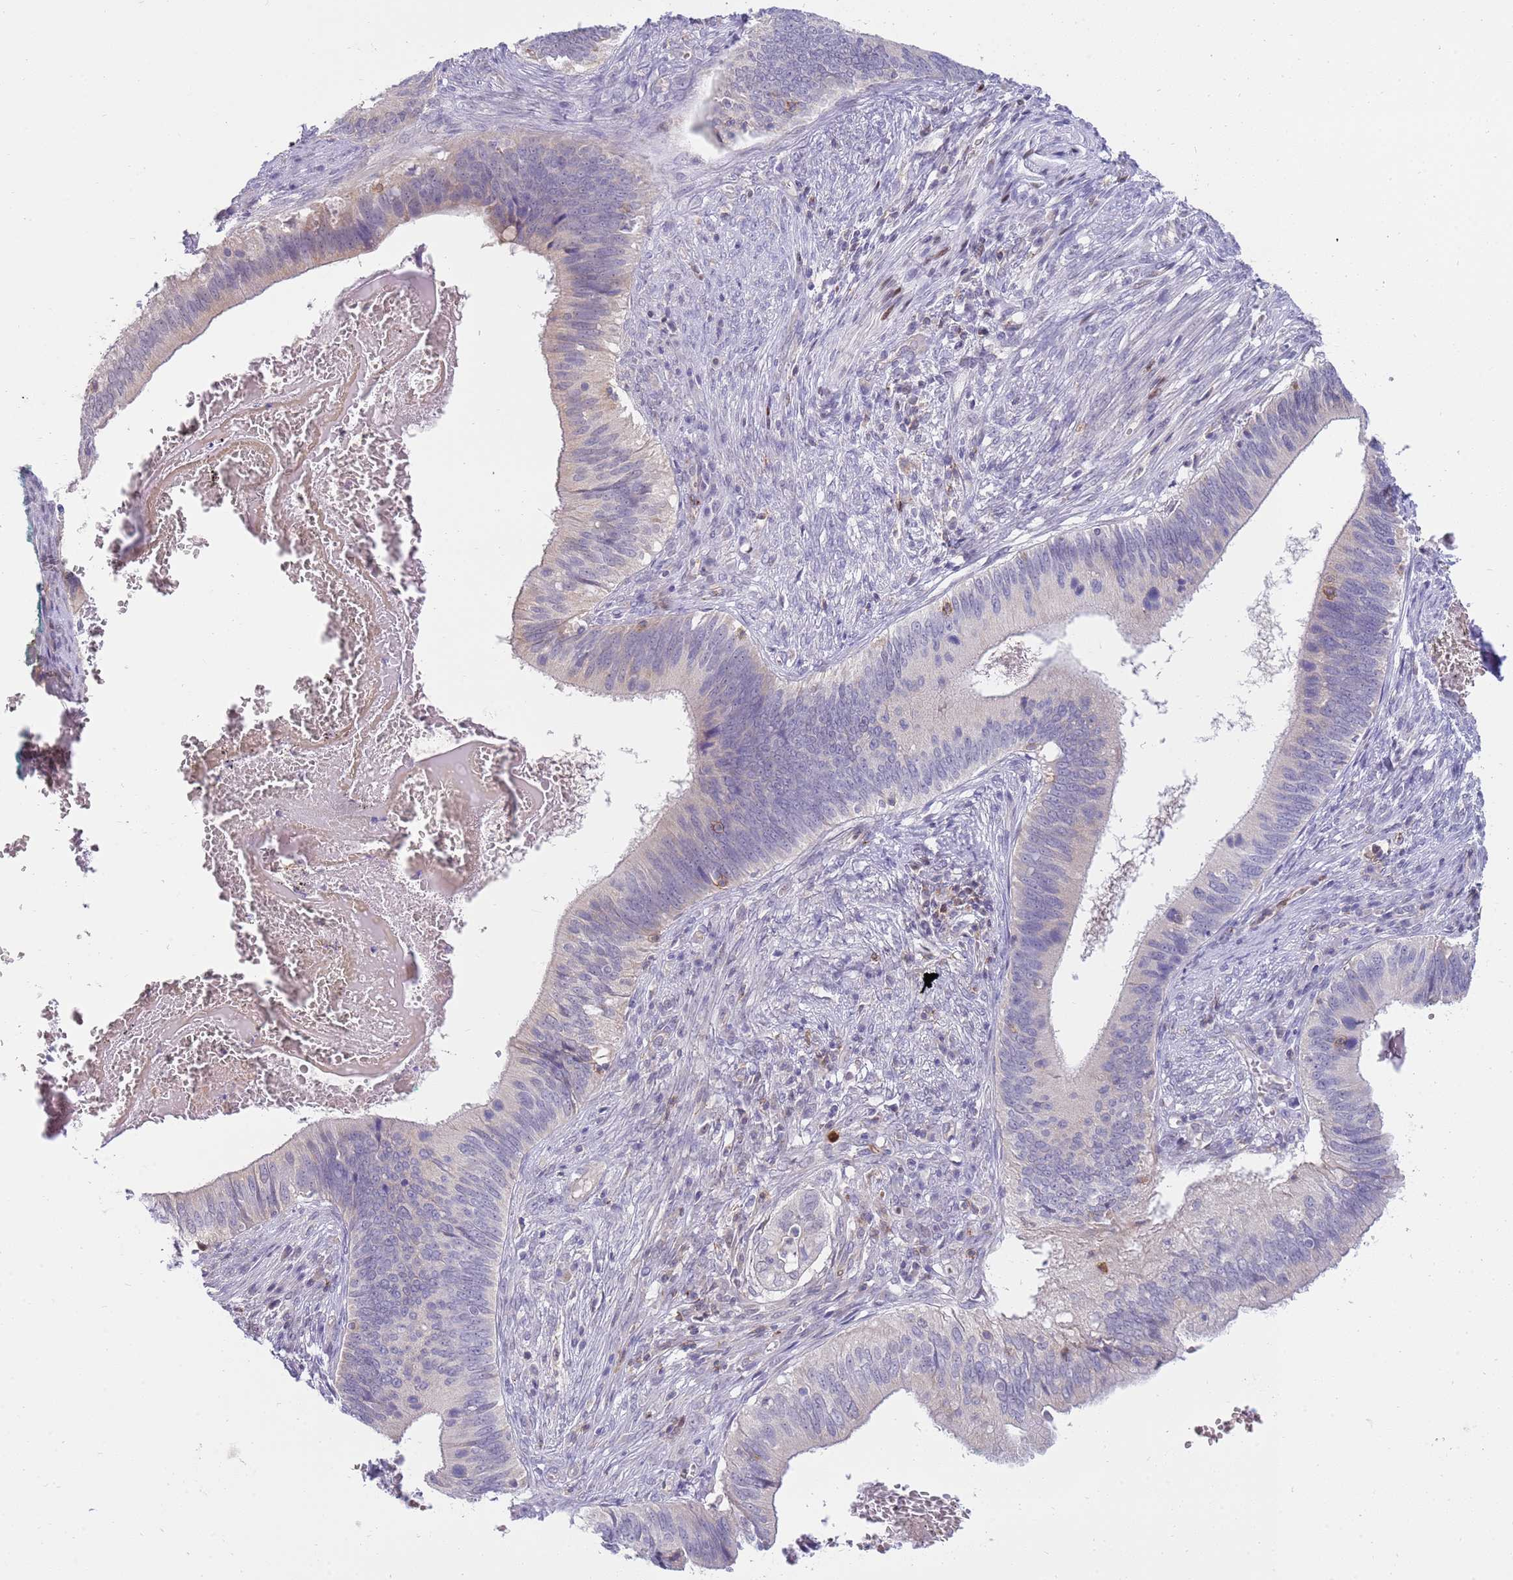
{"staining": {"intensity": "negative", "quantity": "none", "location": "none"}, "tissue": "cervical cancer", "cell_type": "Tumor cells", "image_type": "cancer", "snomed": [{"axis": "morphology", "description": "Adenocarcinoma, NOS"}, {"axis": "topography", "description": "Cervix"}], "caption": "DAB (3,3'-diaminobenzidine) immunohistochemical staining of adenocarcinoma (cervical) displays no significant positivity in tumor cells. (Stains: DAB (3,3'-diaminobenzidine) immunohistochemistry with hematoxylin counter stain, Microscopy: brightfield microscopy at high magnification).", "gene": "STK25", "patient": {"sex": "female", "age": 42}}